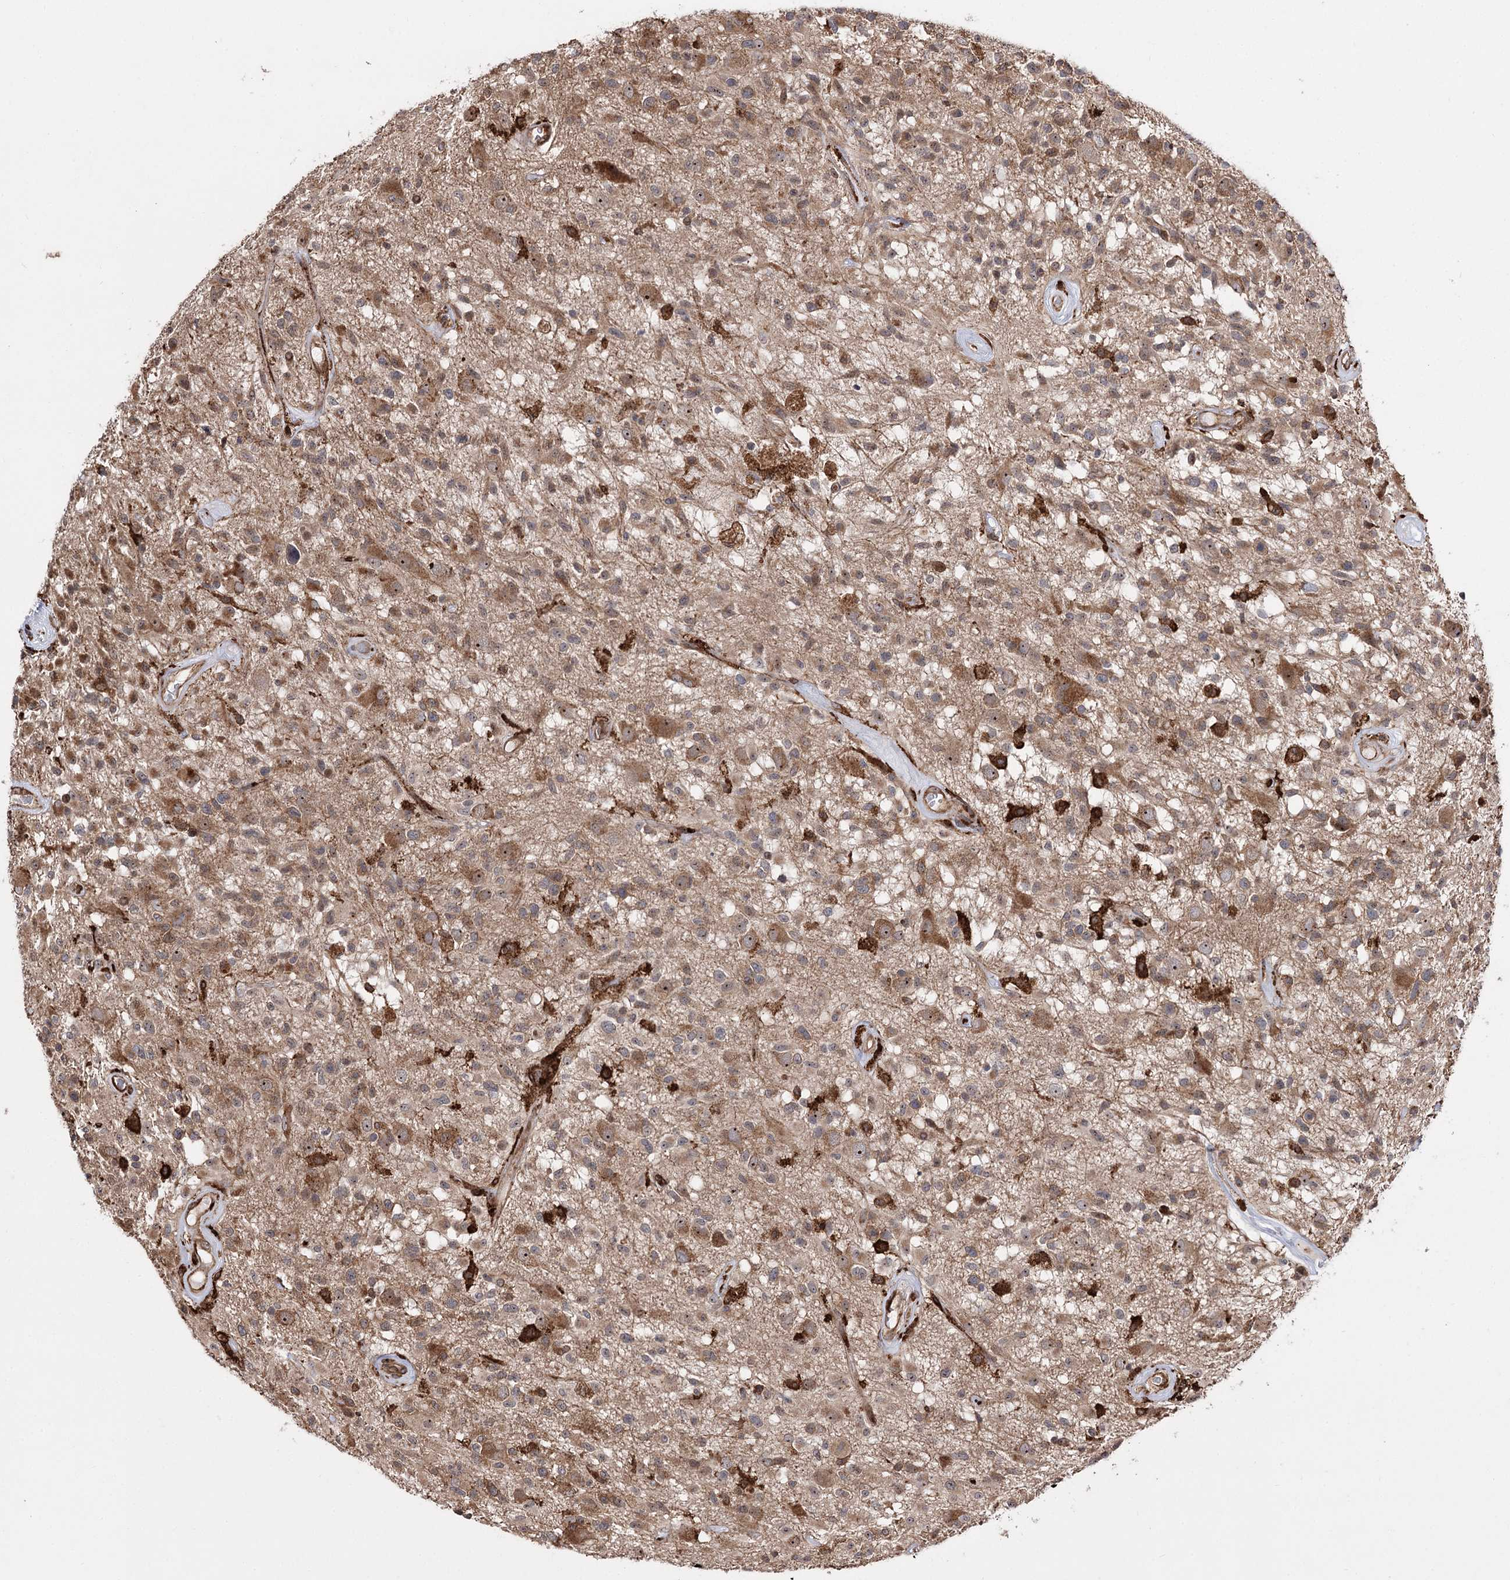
{"staining": {"intensity": "moderate", "quantity": ">75%", "location": "cytoplasmic/membranous"}, "tissue": "glioma", "cell_type": "Tumor cells", "image_type": "cancer", "snomed": [{"axis": "morphology", "description": "Glioma, malignant, High grade"}, {"axis": "morphology", "description": "Glioblastoma, NOS"}, {"axis": "topography", "description": "Brain"}], "caption": "Glioma stained for a protein (brown) shows moderate cytoplasmic/membranous positive positivity in approximately >75% of tumor cells.", "gene": "FANCL", "patient": {"sex": "male", "age": 60}}